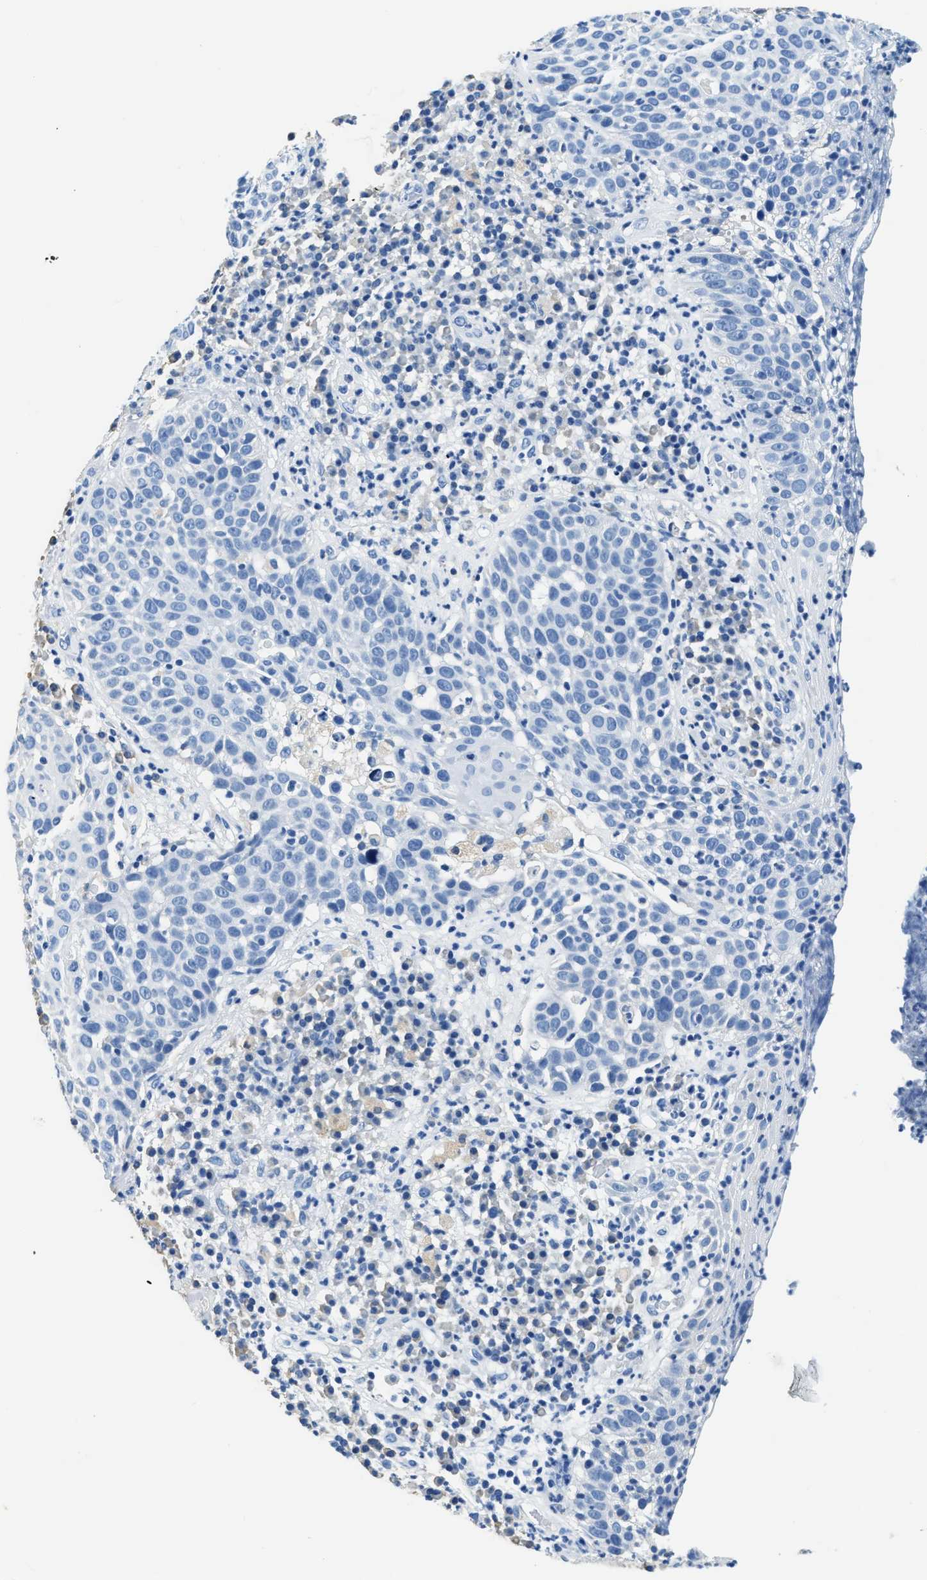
{"staining": {"intensity": "negative", "quantity": "none", "location": "none"}, "tissue": "skin cancer", "cell_type": "Tumor cells", "image_type": "cancer", "snomed": [{"axis": "morphology", "description": "Squamous cell carcinoma in situ, NOS"}, {"axis": "morphology", "description": "Squamous cell carcinoma, NOS"}, {"axis": "topography", "description": "Skin"}], "caption": "This is a micrograph of IHC staining of skin cancer, which shows no positivity in tumor cells. (Stains: DAB (3,3'-diaminobenzidine) IHC with hematoxylin counter stain, Microscopy: brightfield microscopy at high magnification).", "gene": "ZDHHC13", "patient": {"sex": "male", "age": 93}}